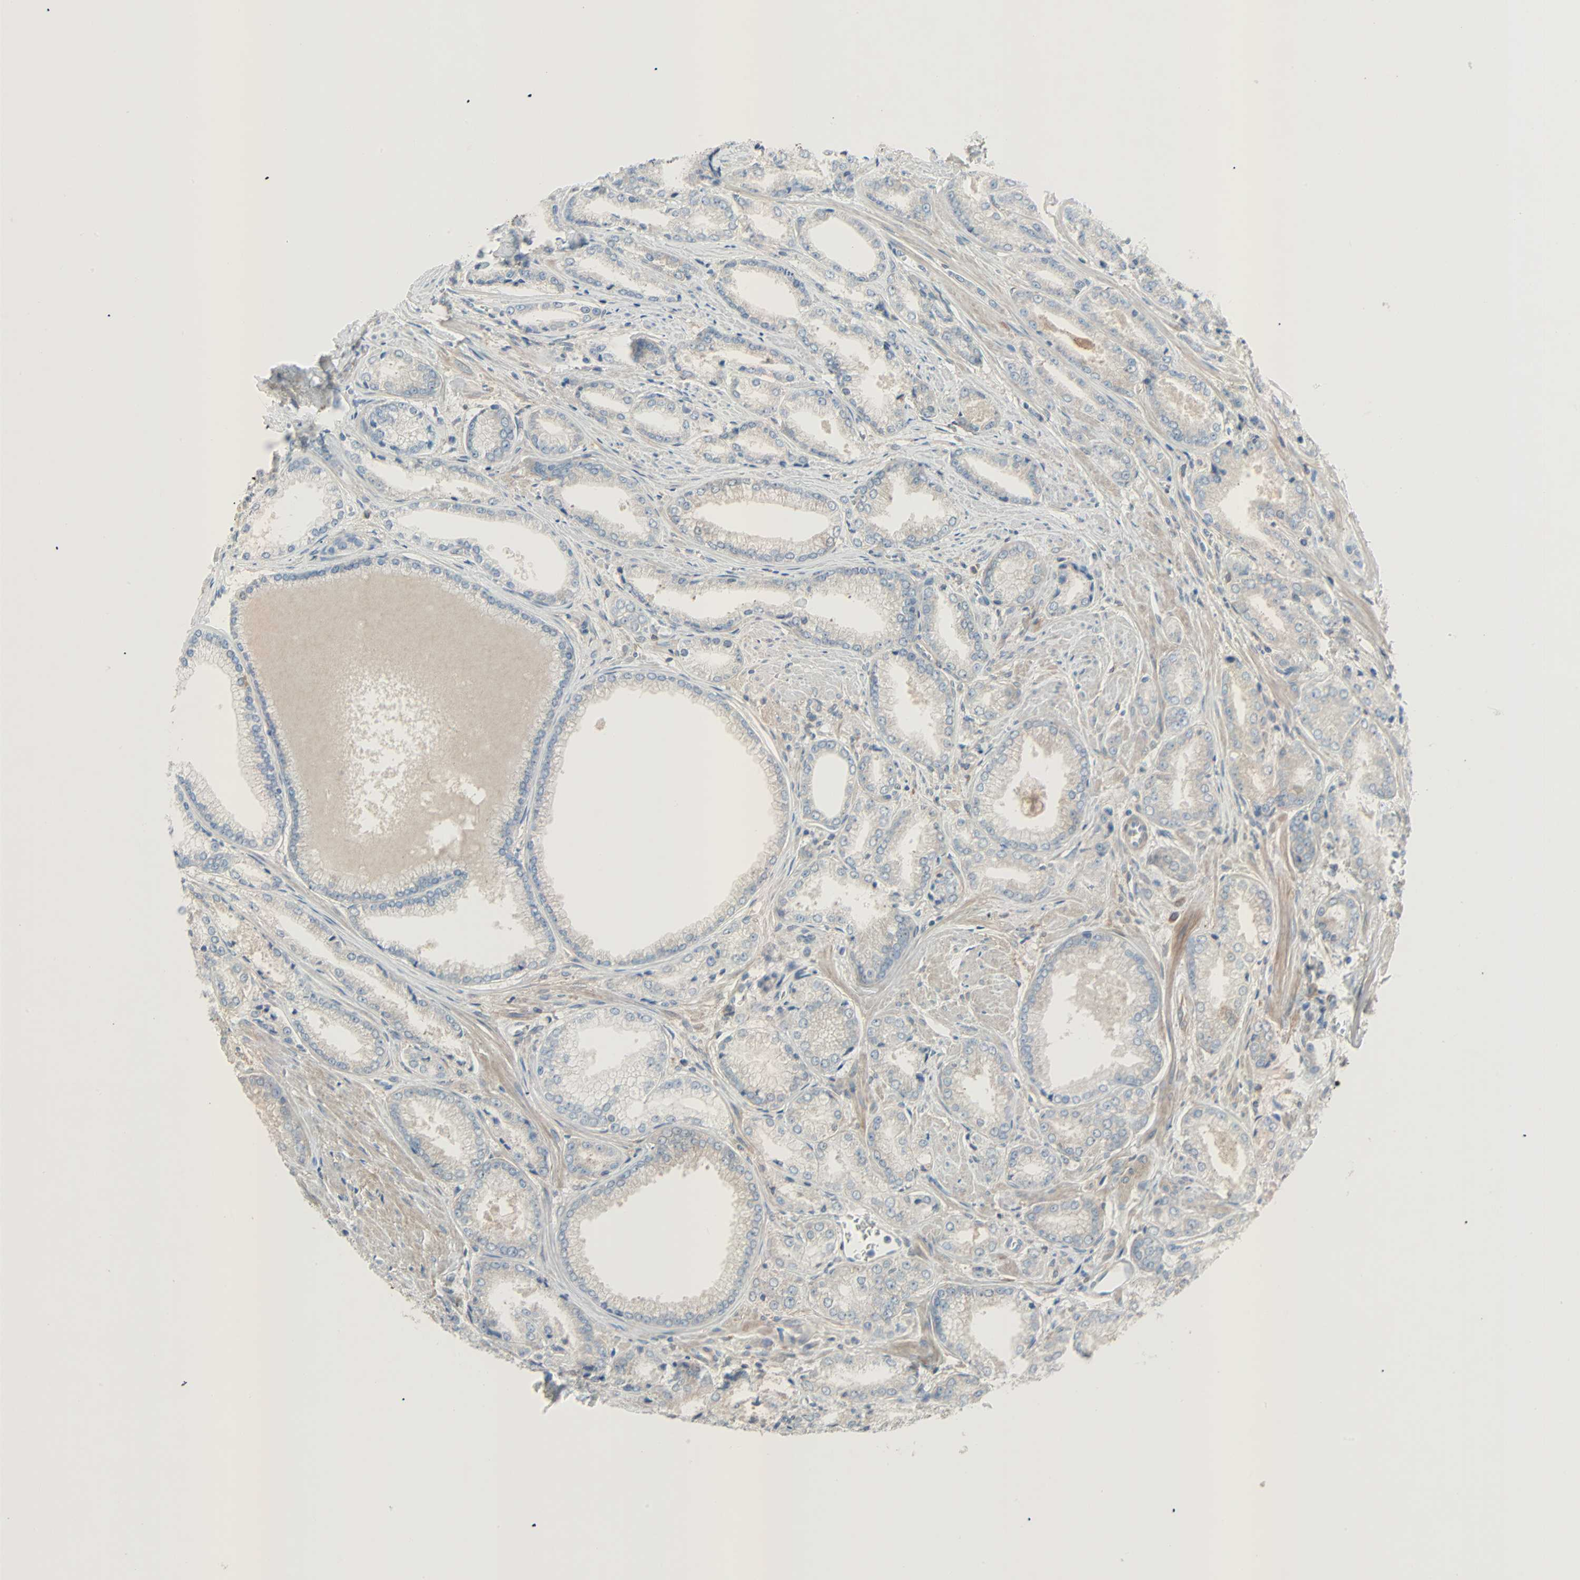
{"staining": {"intensity": "weak", "quantity": "<25%", "location": "cytoplasmic/membranous"}, "tissue": "prostate cancer", "cell_type": "Tumor cells", "image_type": "cancer", "snomed": [{"axis": "morphology", "description": "Adenocarcinoma, Low grade"}, {"axis": "topography", "description": "Prostate"}], "caption": "The micrograph exhibits no significant positivity in tumor cells of prostate adenocarcinoma (low-grade).", "gene": "TNFRSF12A", "patient": {"sex": "male", "age": 64}}